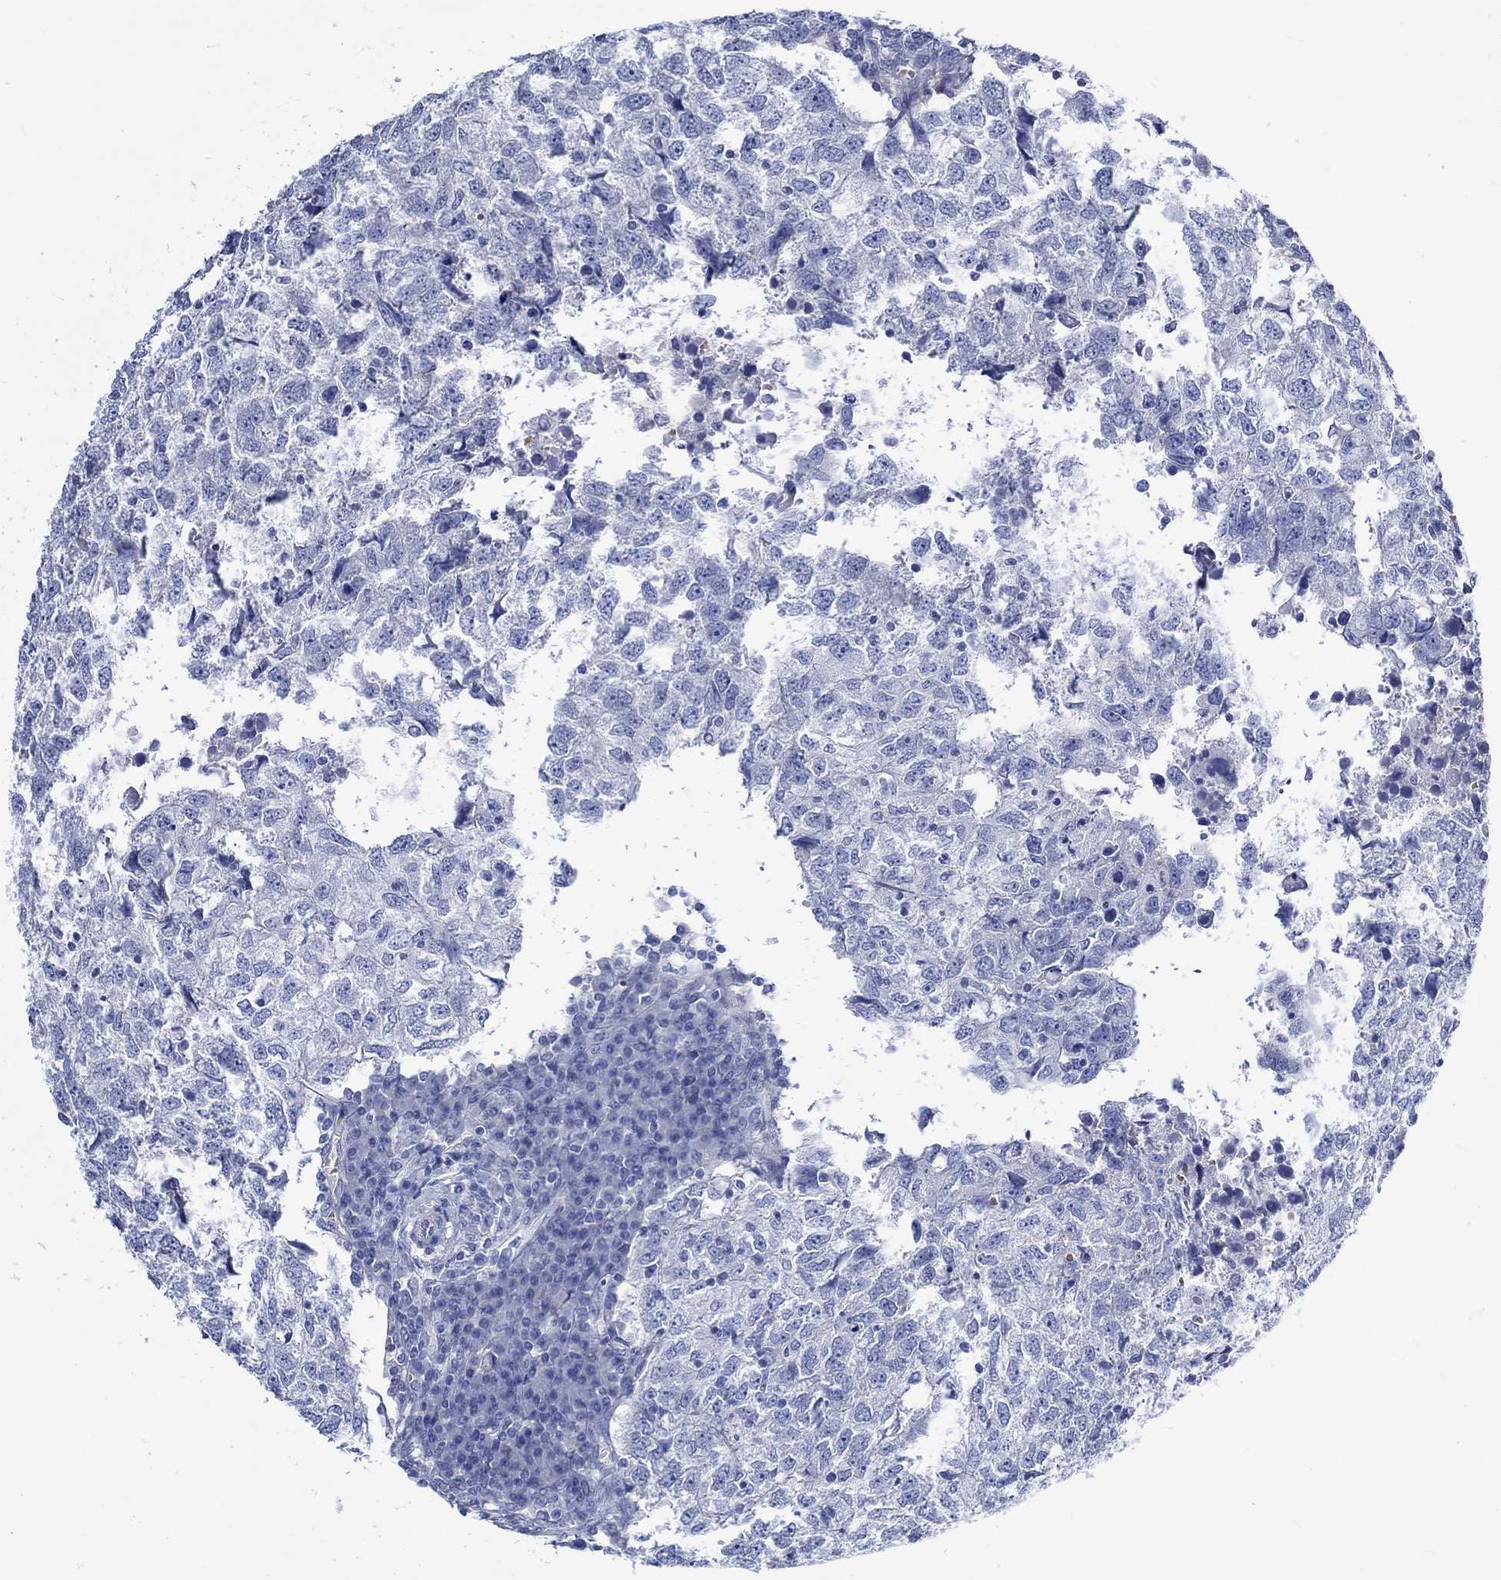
{"staining": {"intensity": "negative", "quantity": "none", "location": "none"}, "tissue": "breast cancer", "cell_type": "Tumor cells", "image_type": "cancer", "snomed": [{"axis": "morphology", "description": "Duct carcinoma"}, {"axis": "topography", "description": "Breast"}], "caption": "High magnification brightfield microscopy of breast invasive ductal carcinoma stained with DAB (brown) and counterstained with hematoxylin (blue): tumor cells show no significant positivity.", "gene": "NRIP3", "patient": {"sex": "female", "age": 30}}